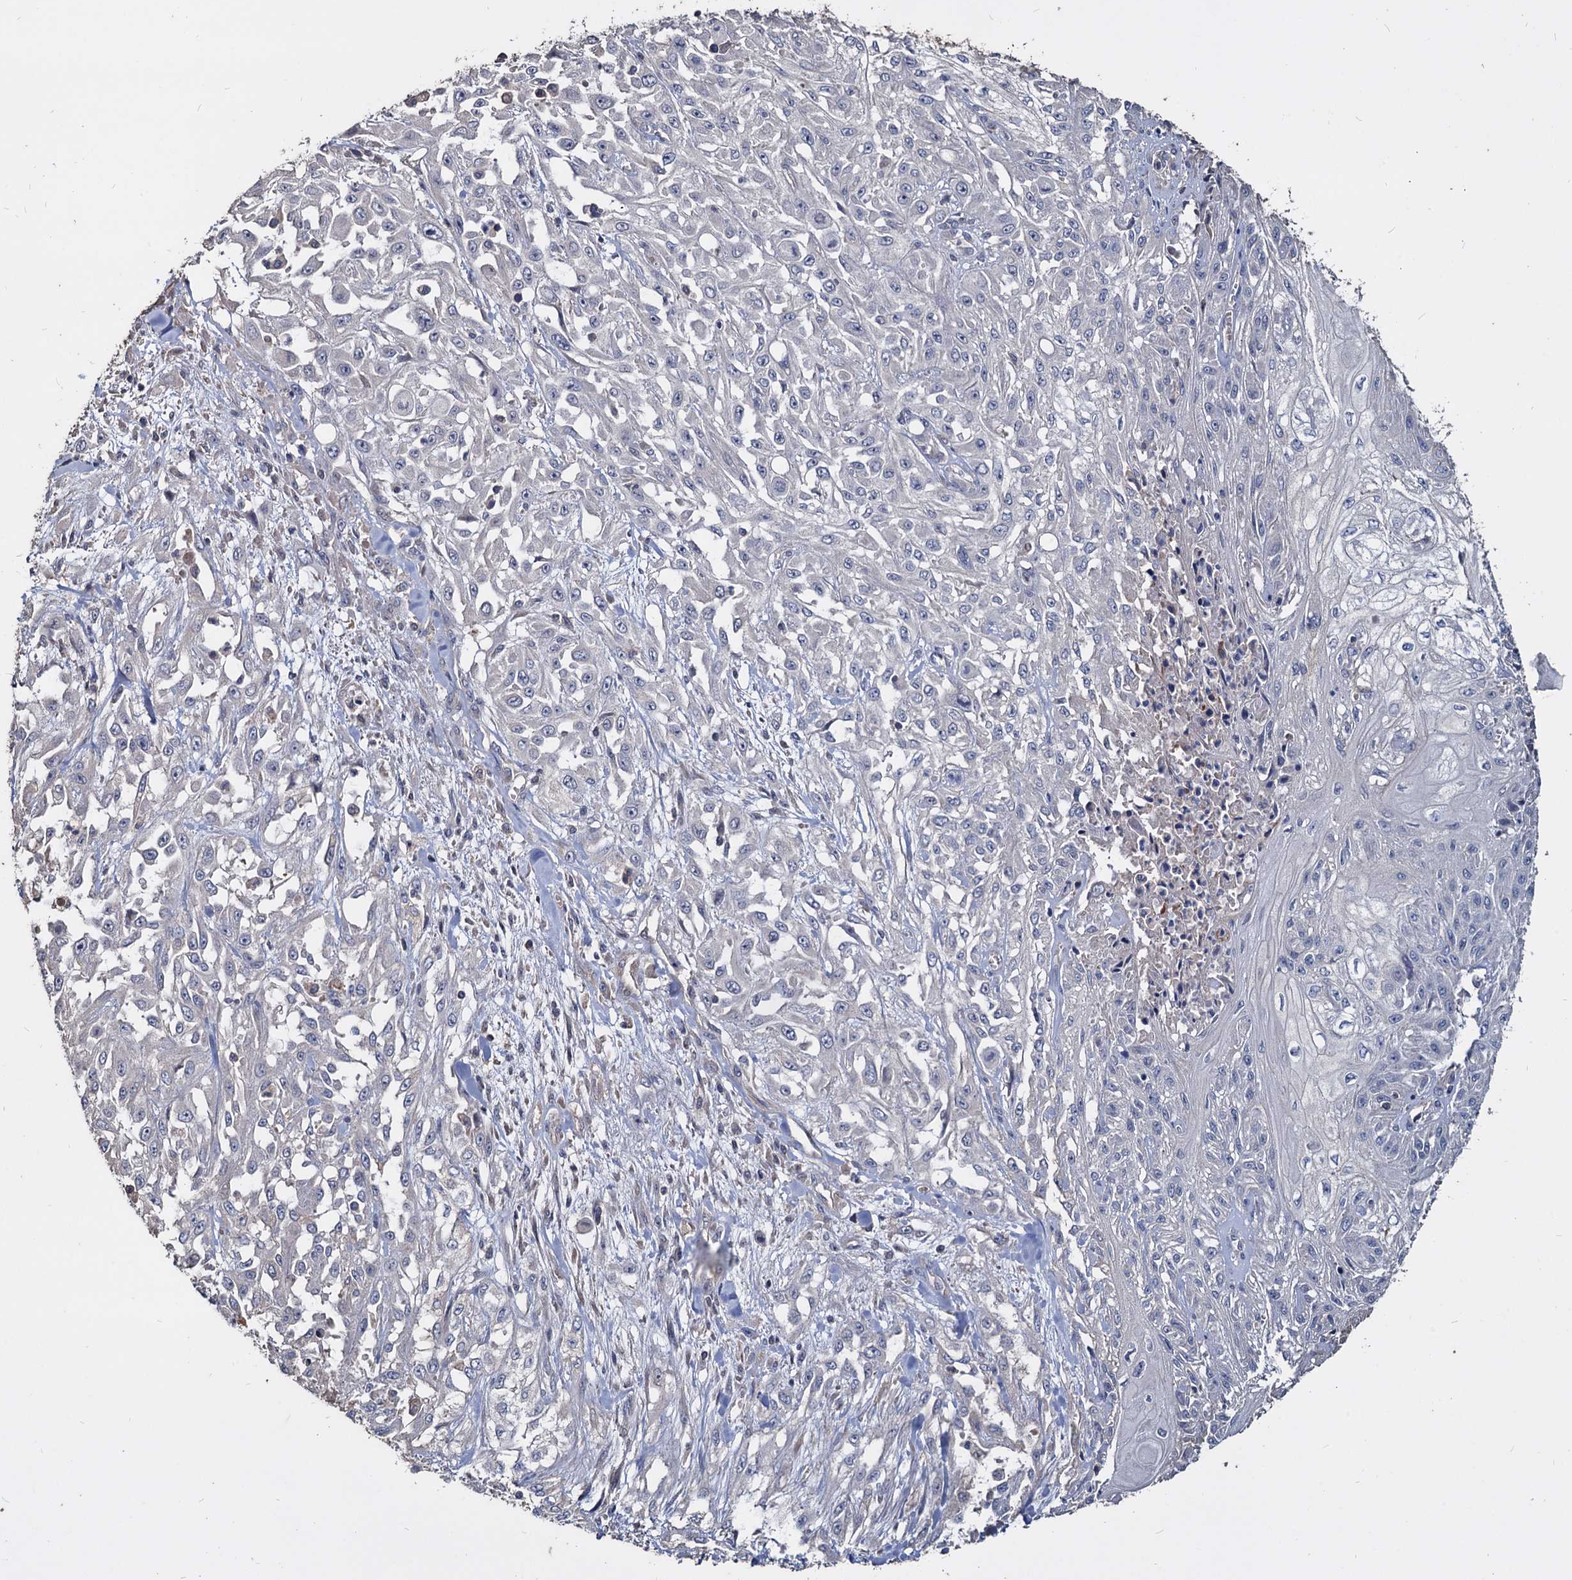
{"staining": {"intensity": "negative", "quantity": "none", "location": "none"}, "tissue": "skin cancer", "cell_type": "Tumor cells", "image_type": "cancer", "snomed": [{"axis": "morphology", "description": "Squamous cell carcinoma, NOS"}, {"axis": "morphology", "description": "Squamous cell carcinoma, metastatic, NOS"}, {"axis": "topography", "description": "Skin"}, {"axis": "topography", "description": "Lymph node"}], "caption": "DAB immunohistochemical staining of skin cancer shows no significant expression in tumor cells.", "gene": "DEPDC4", "patient": {"sex": "male", "age": 75}}